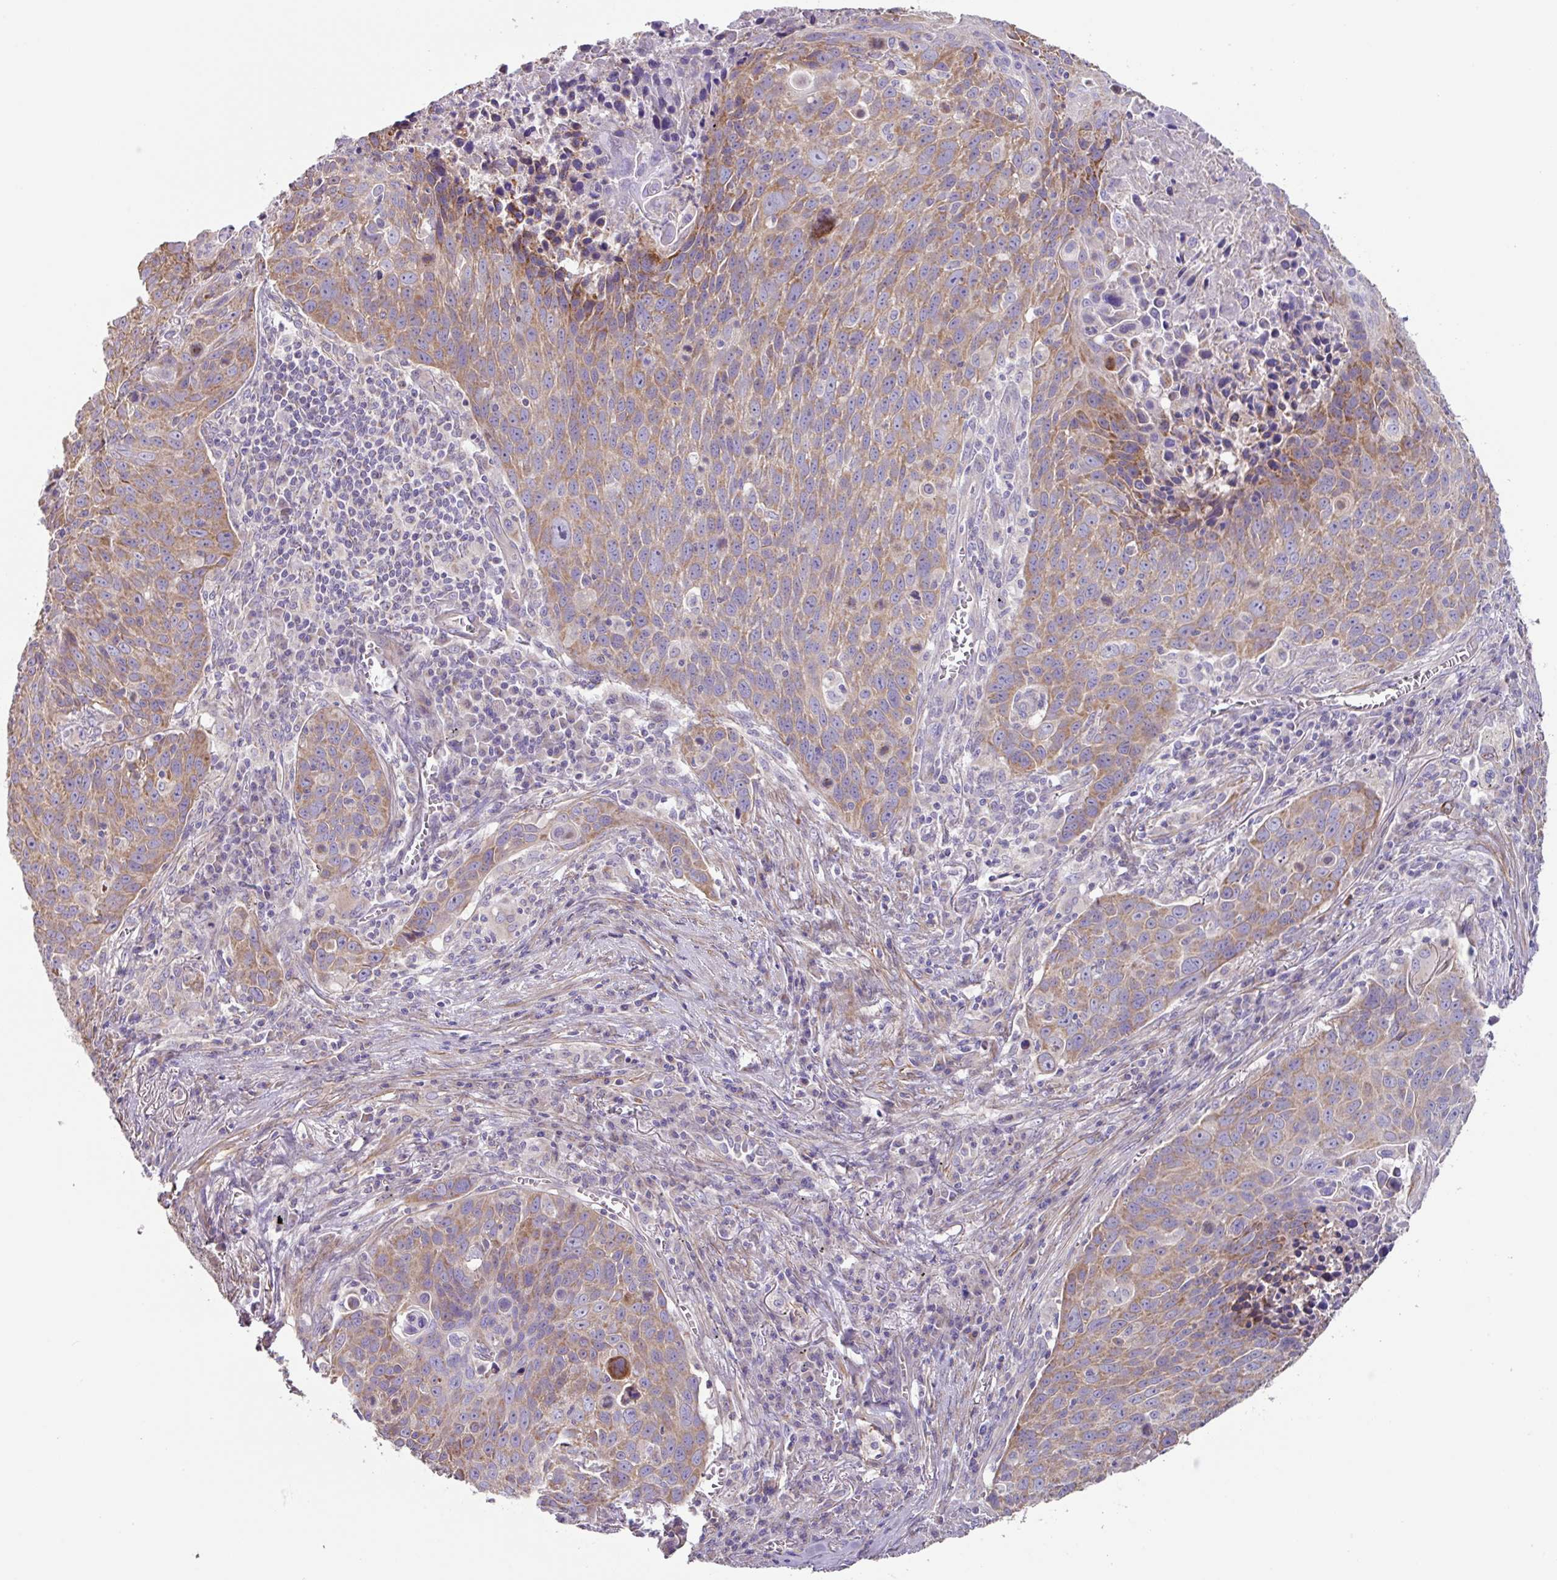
{"staining": {"intensity": "moderate", "quantity": ">75%", "location": "cytoplasmic/membranous"}, "tissue": "lung cancer", "cell_type": "Tumor cells", "image_type": "cancer", "snomed": [{"axis": "morphology", "description": "Squamous cell carcinoma, NOS"}, {"axis": "topography", "description": "Lung"}], "caption": "Lung cancer (squamous cell carcinoma) was stained to show a protein in brown. There is medium levels of moderate cytoplasmic/membranous staining in about >75% of tumor cells.", "gene": "MRRF", "patient": {"sex": "male", "age": 78}}